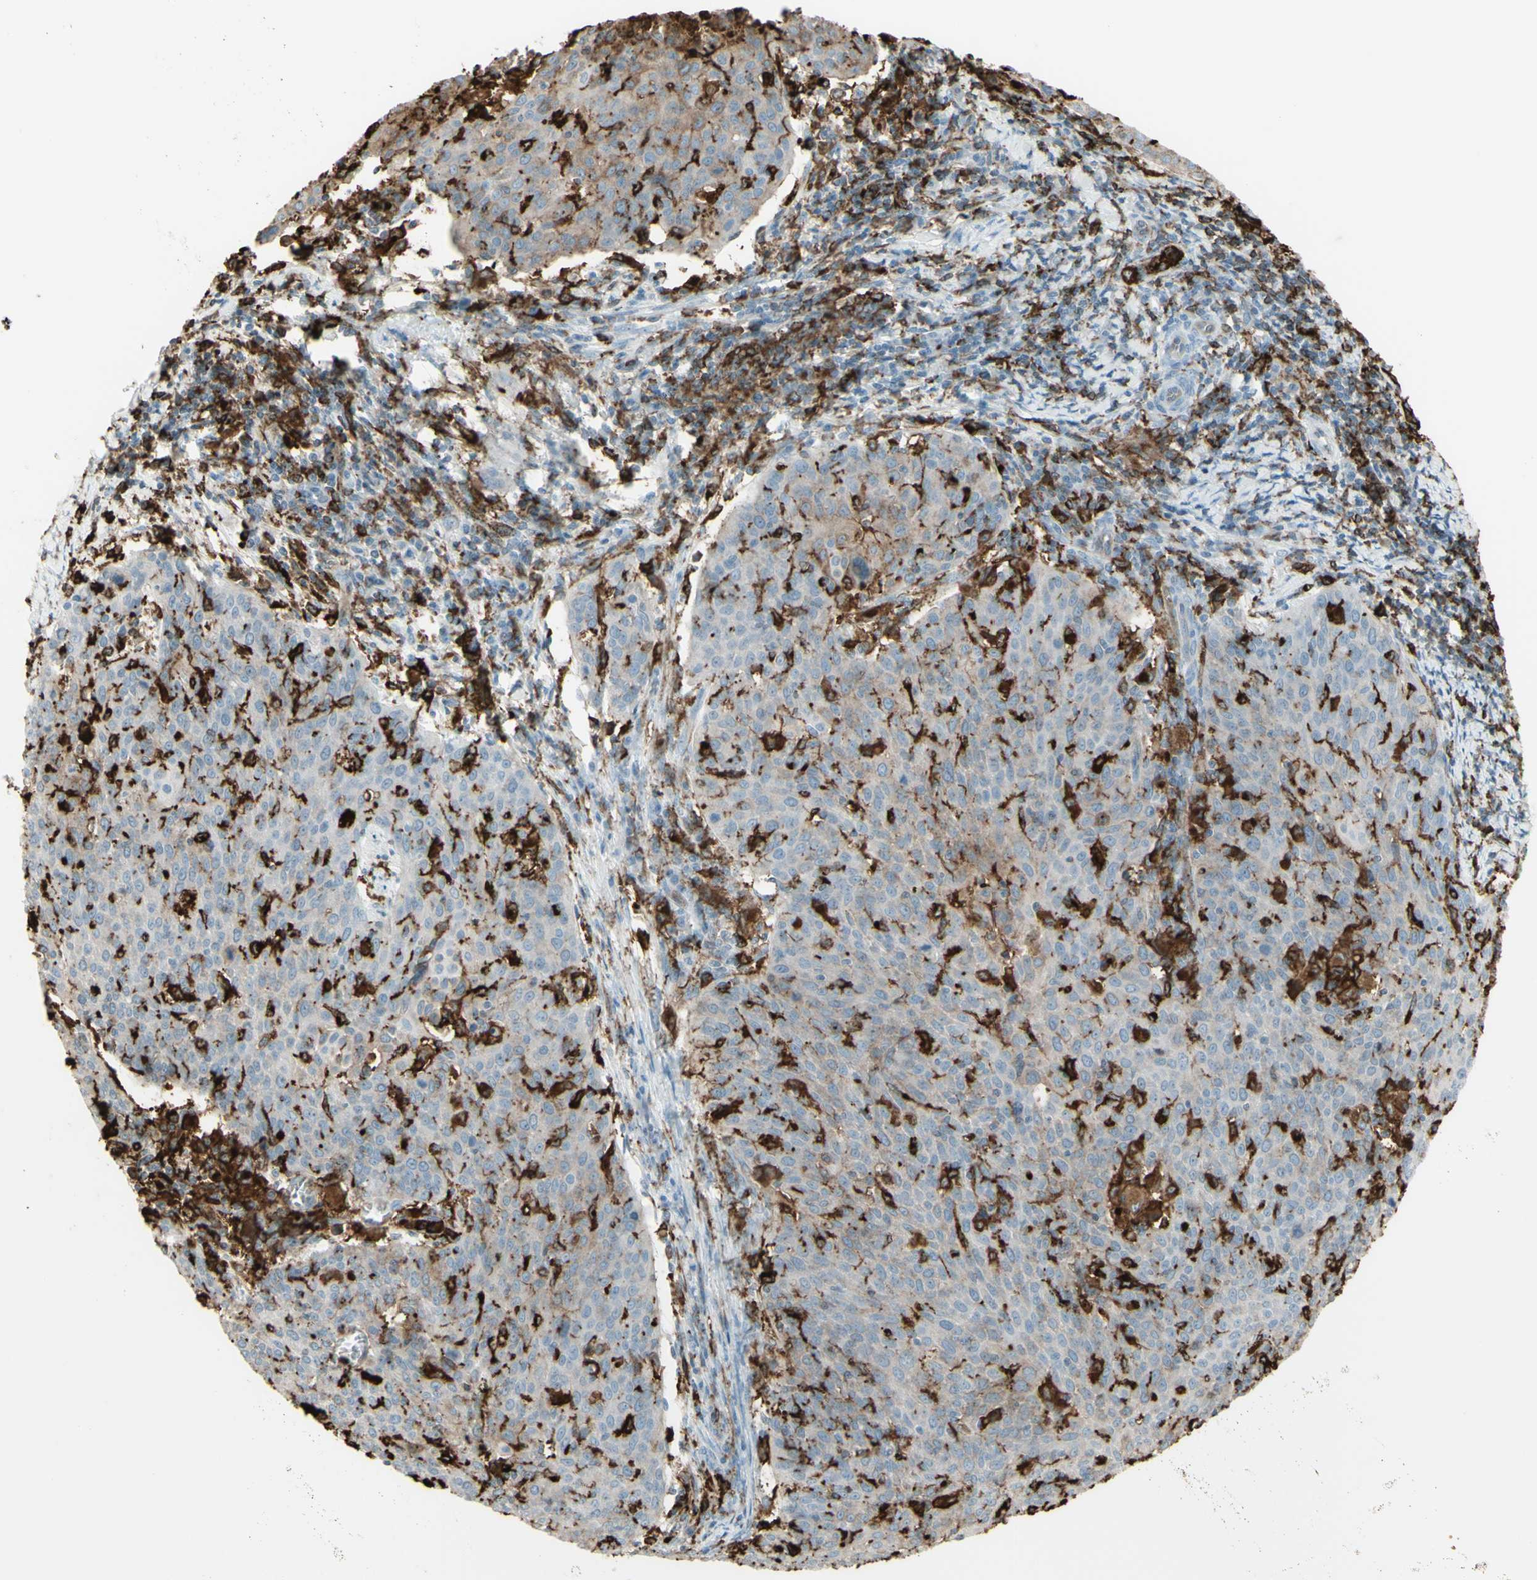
{"staining": {"intensity": "weak", "quantity": "25%-75%", "location": "cytoplasmic/membranous"}, "tissue": "cervical cancer", "cell_type": "Tumor cells", "image_type": "cancer", "snomed": [{"axis": "morphology", "description": "Squamous cell carcinoma, NOS"}, {"axis": "topography", "description": "Cervix"}], "caption": "This image exhibits cervical squamous cell carcinoma stained with immunohistochemistry (IHC) to label a protein in brown. The cytoplasmic/membranous of tumor cells show weak positivity for the protein. Nuclei are counter-stained blue.", "gene": "HLA-DPB1", "patient": {"sex": "female", "age": 38}}